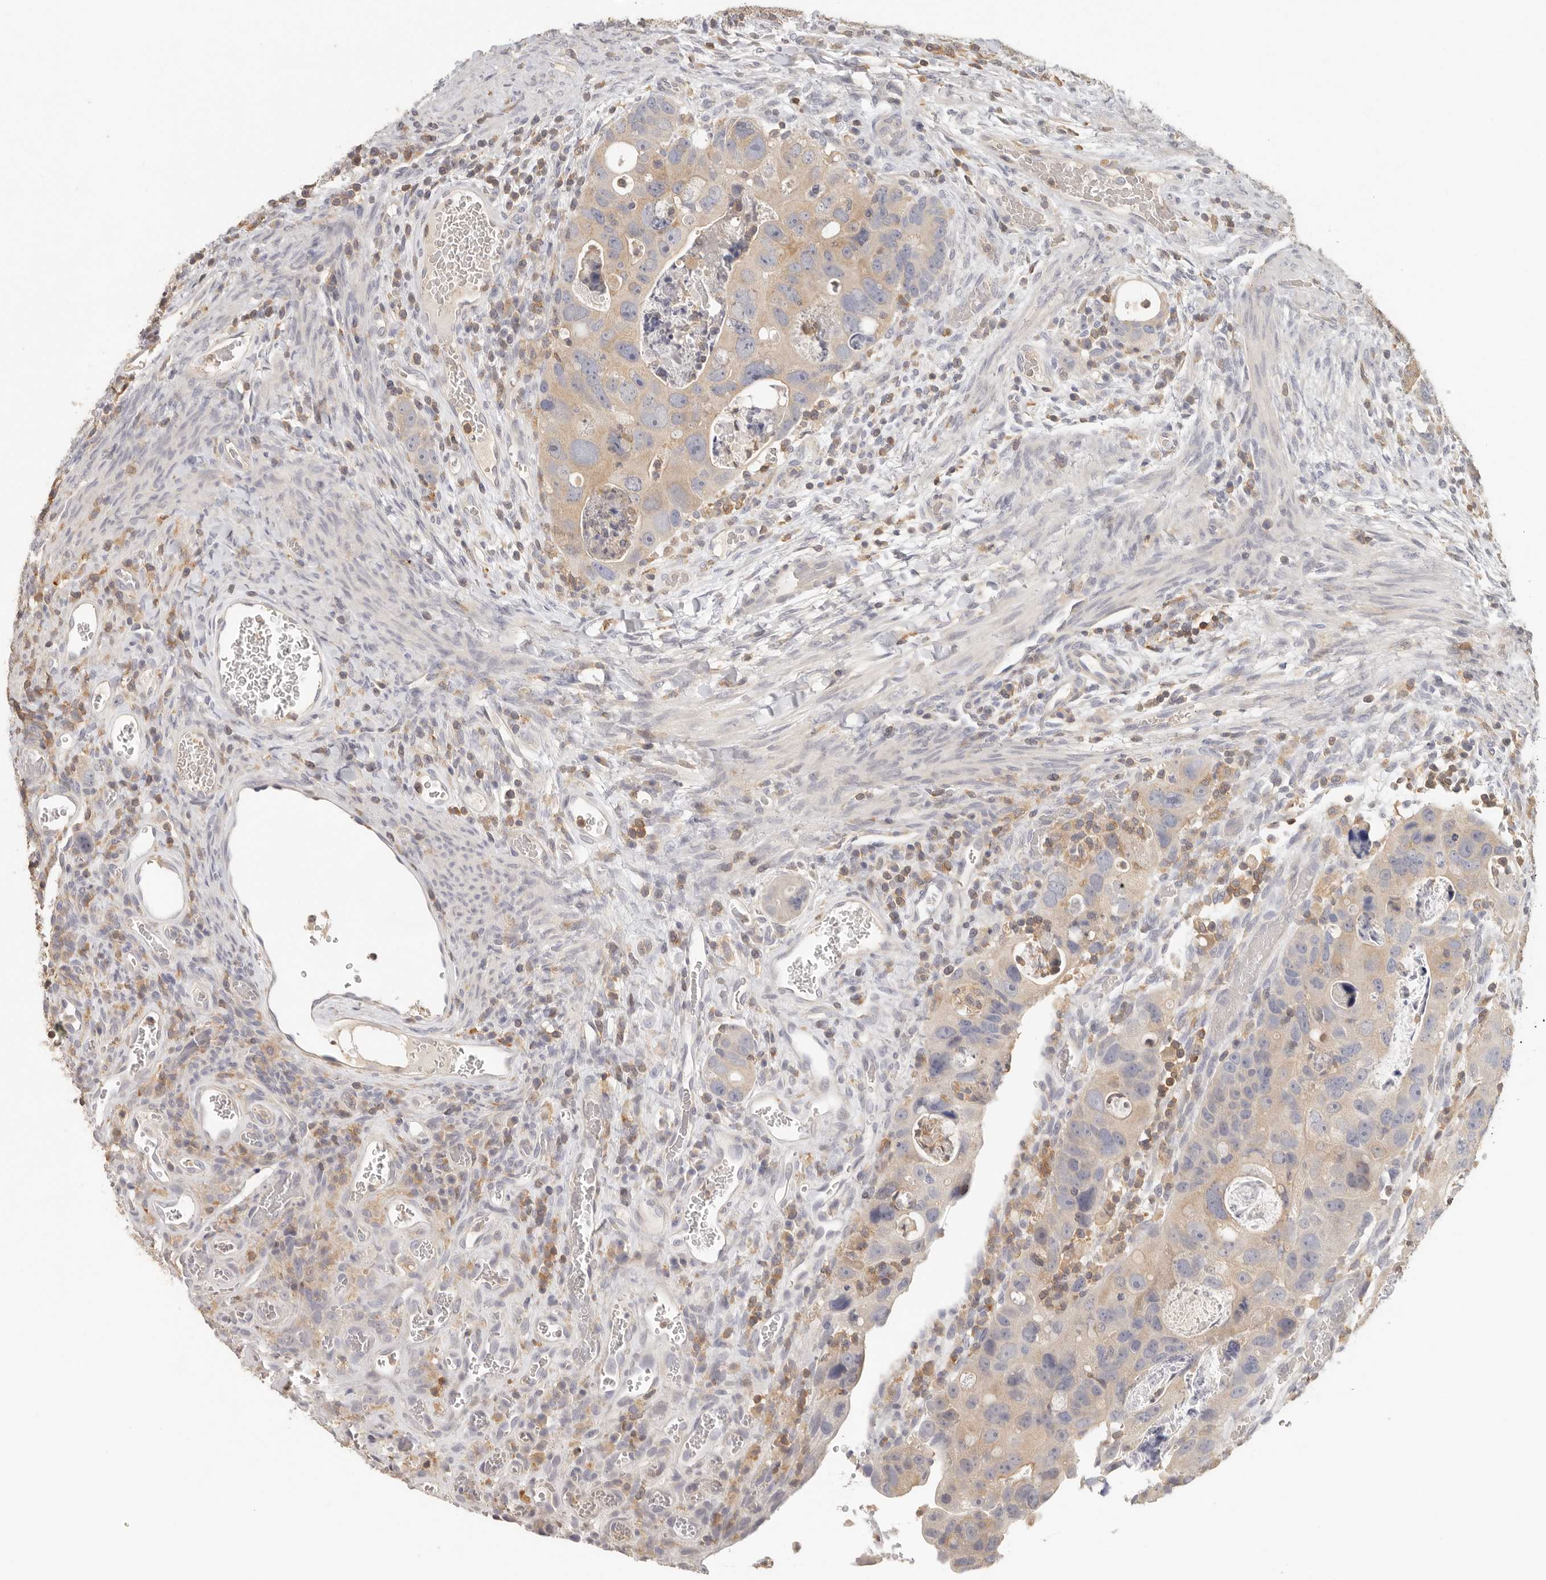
{"staining": {"intensity": "weak", "quantity": "25%-75%", "location": "cytoplasmic/membranous"}, "tissue": "colorectal cancer", "cell_type": "Tumor cells", "image_type": "cancer", "snomed": [{"axis": "morphology", "description": "Adenocarcinoma, NOS"}, {"axis": "topography", "description": "Rectum"}], "caption": "Human colorectal adenocarcinoma stained with a brown dye exhibits weak cytoplasmic/membranous positive staining in approximately 25%-75% of tumor cells.", "gene": "CSK", "patient": {"sex": "male", "age": 59}}